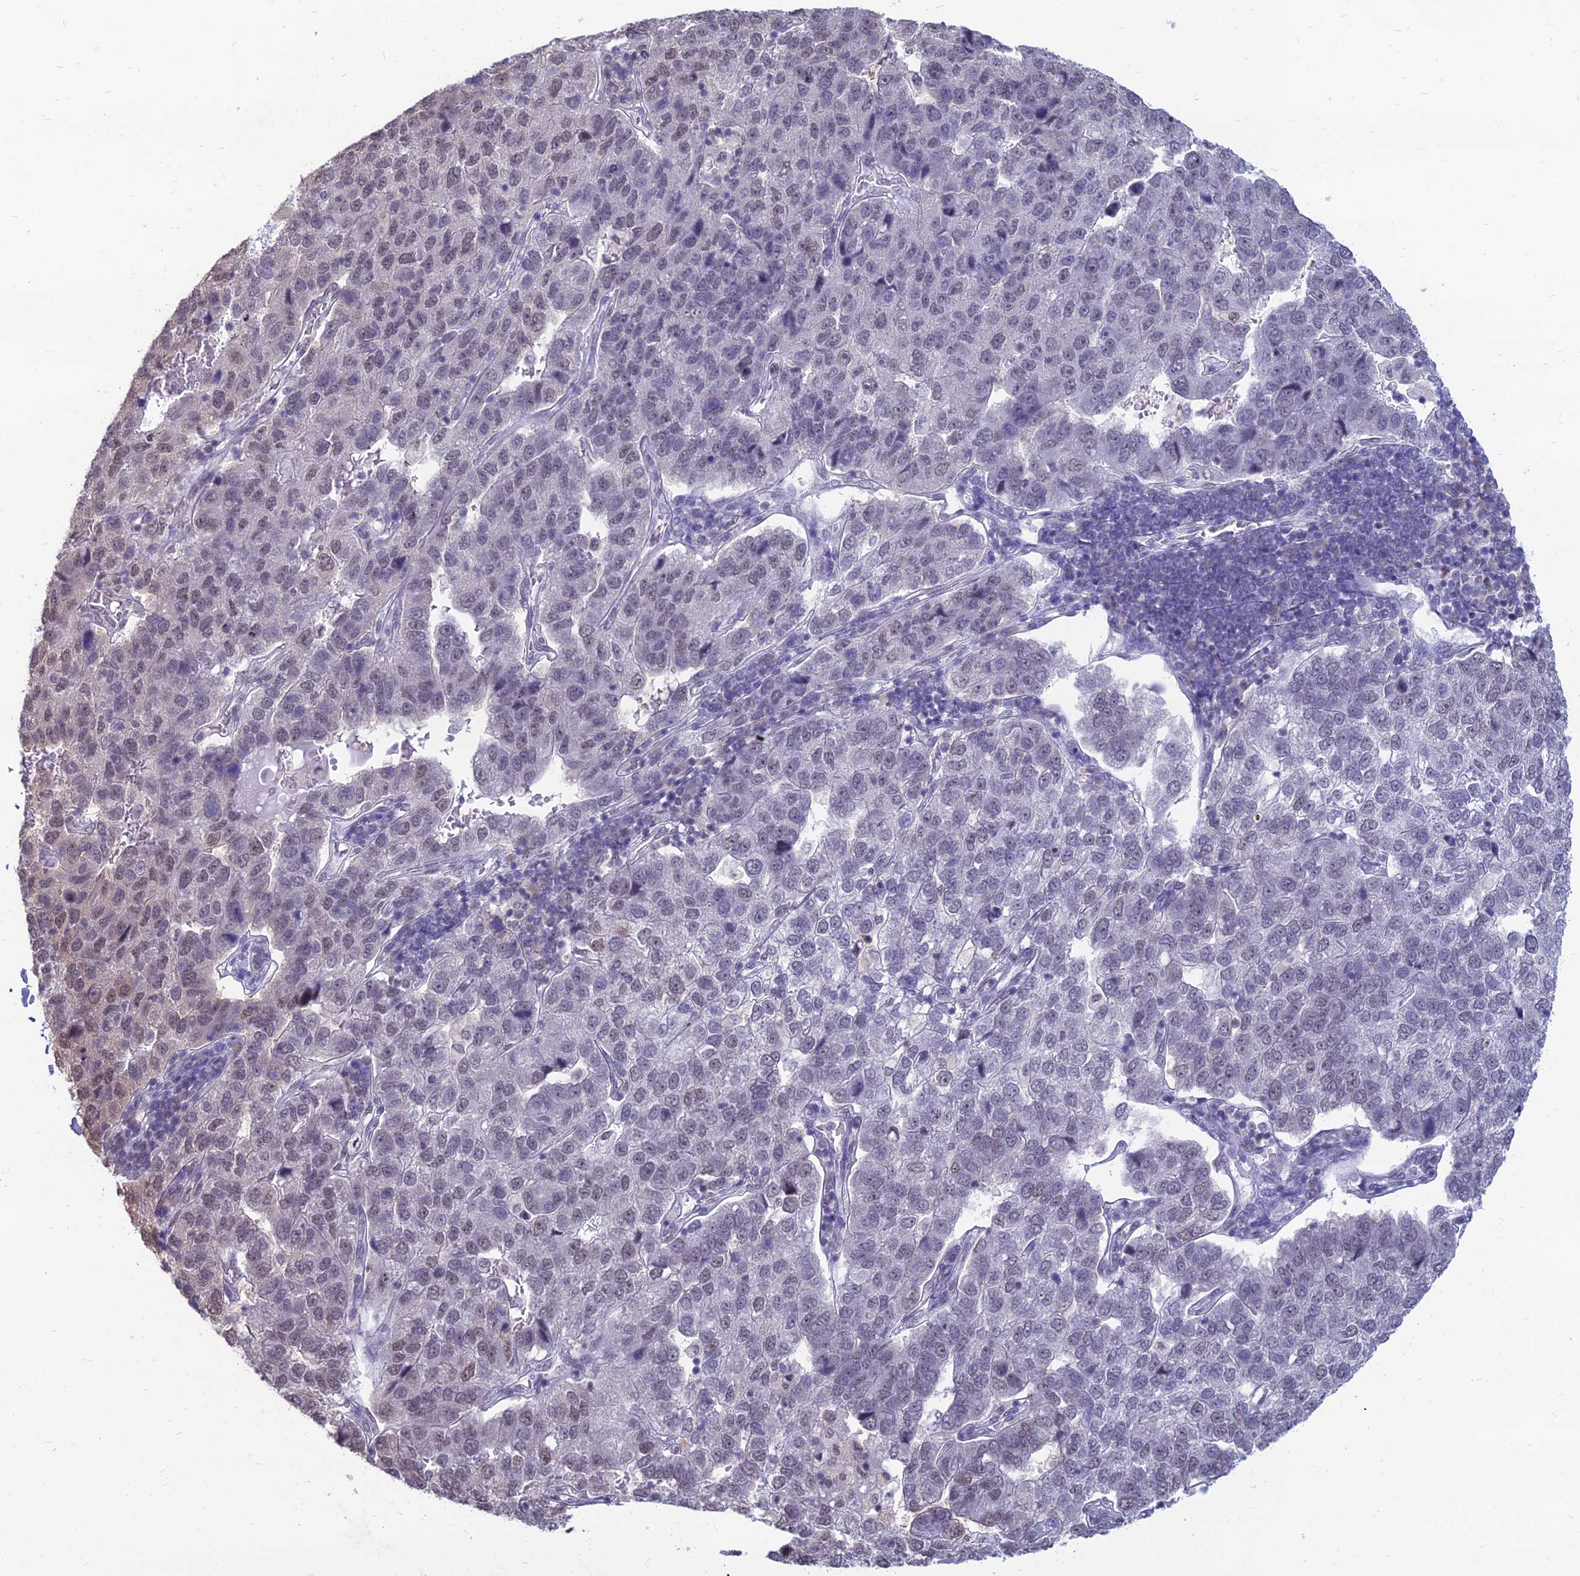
{"staining": {"intensity": "weak", "quantity": "<25%", "location": "nuclear"}, "tissue": "pancreatic cancer", "cell_type": "Tumor cells", "image_type": "cancer", "snomed": [{"axis": "morphology", "description": "Adenocarcinoma, NOS"}, {"axis": "topography", "description": "Pancreas"}], "caption": "Tumor cells are negative for brown protein staining in adenocarcinoma (pancreatic).", "gene": "SRSF7", "patient": {"sex": "female", "age": 61}}